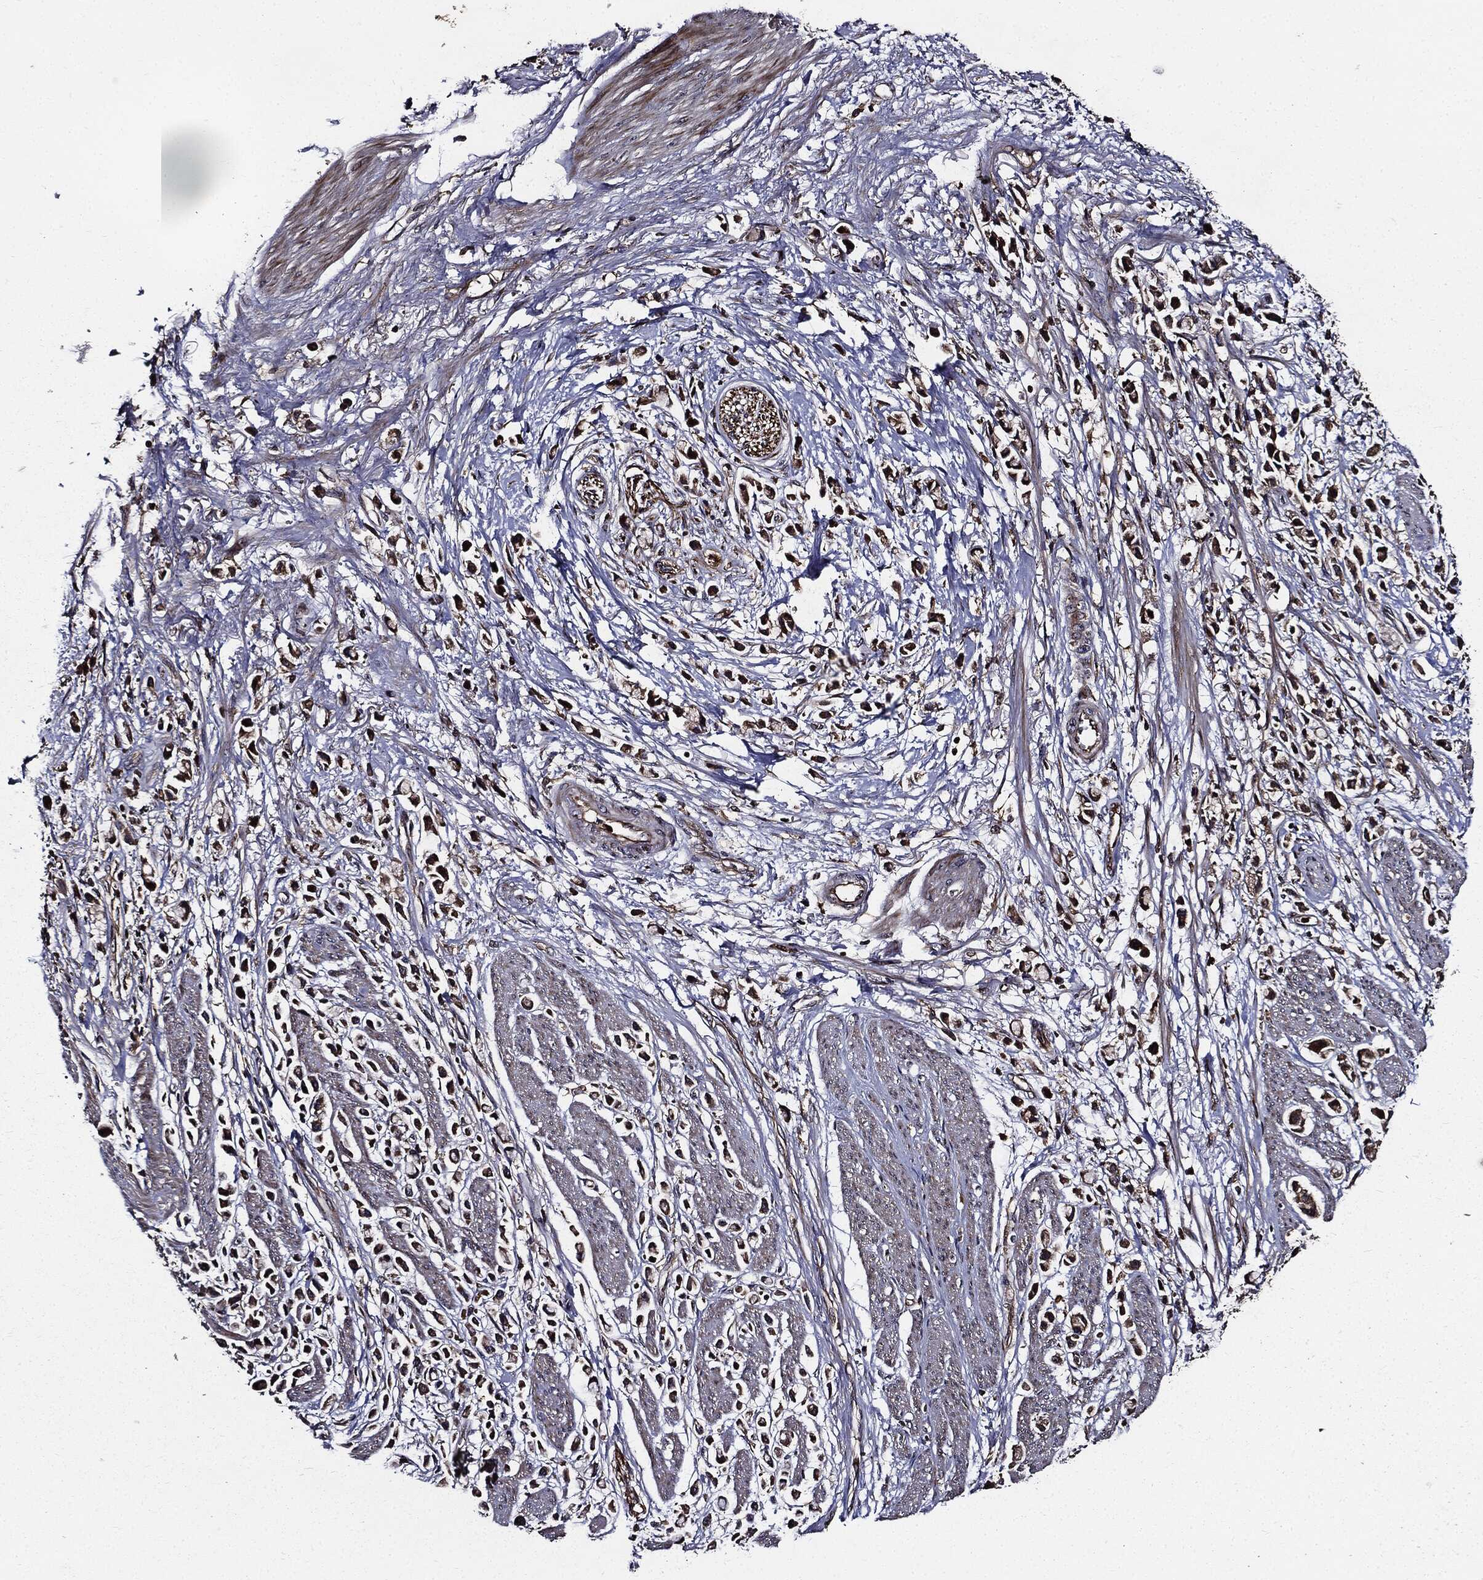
{"staining": {"intensity": "moderate", "quantity": ">75%", "location": "cytoplasmic/membranous"}, "tissue": "stomach cancer", "cell_type": "Tumor cells", "image_type": "cancer", "snomed": [{"axis": "morphology", "description": "Adenocarcinoma, NOS"}, {"axis": "topography", "description": "Stomach"}], "caption": "This micrograph reveals adenocarcinoma (stomach) stained with immunohistochemistry (IHC) to label a protein in brown. The cytoplasmic/membranous of tumor cells show moderate positivity for the protein. Nuclei are counter-stained blue.", "gene": "HTT", "patient": {"sex": "female", "age": 81}}